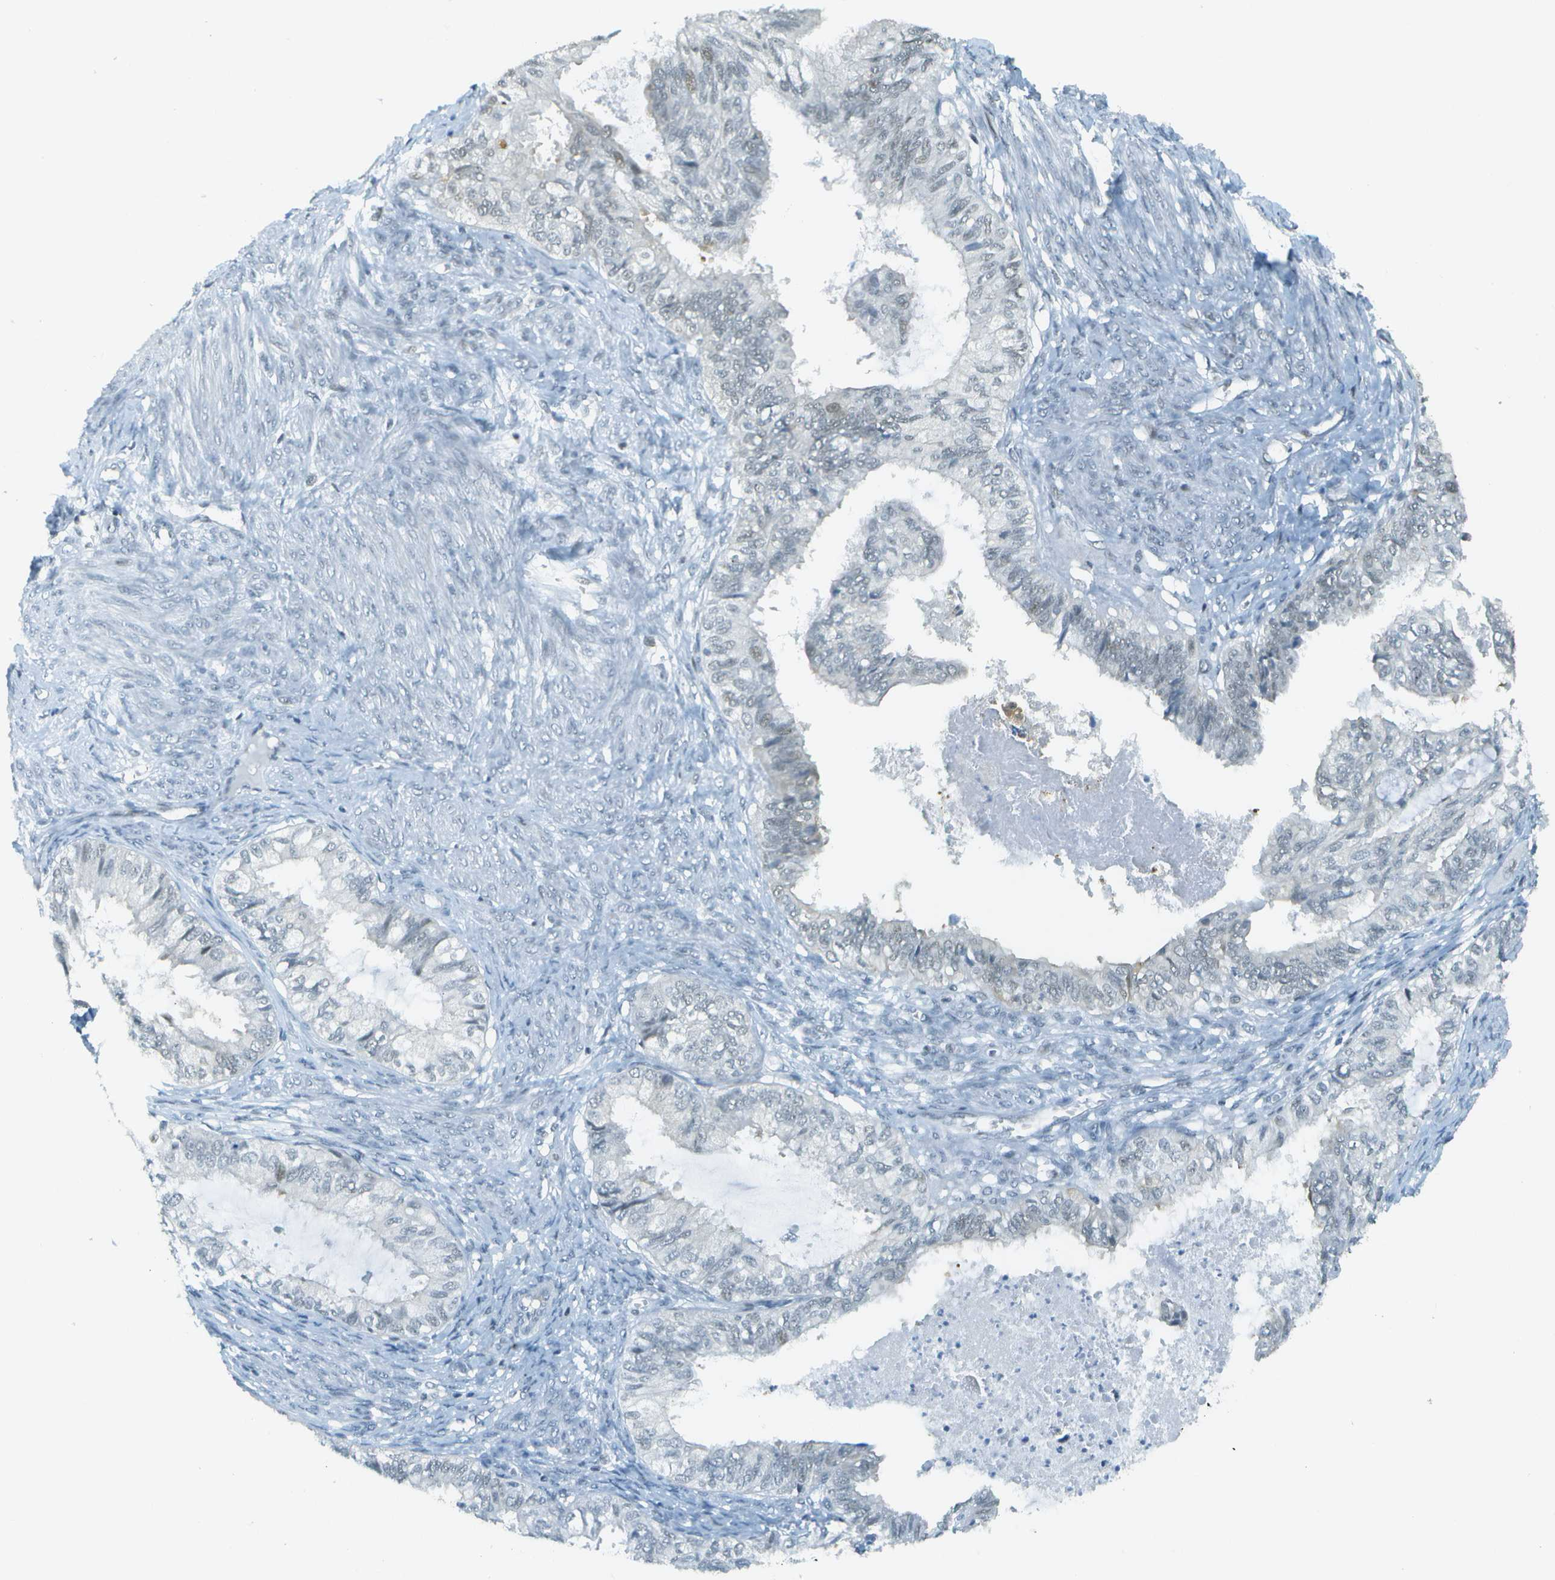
{"staining": {"intensity": "negative", "quantity": "none", "location": "none"}, "tissue": "cervical cancer", "cell_type": "Tumor cells", "image_type": "cancer", "snomed": [{"axis": "morphology", "description": "Normal tissue, NOS"}, {"axis": "morphology", "description": "Adenocarcinoma, NOS"}, {"axis": "topography", "description": "Cervix"}, {"axis": "topography", "description": "Endometrium"}], "caption": "Photomicrograph shows no protein staining in tumor cells of cervical adenocarcinoma tissue.", "gene": "NEK11", "patient": {"sex": "female", "age": 86}}